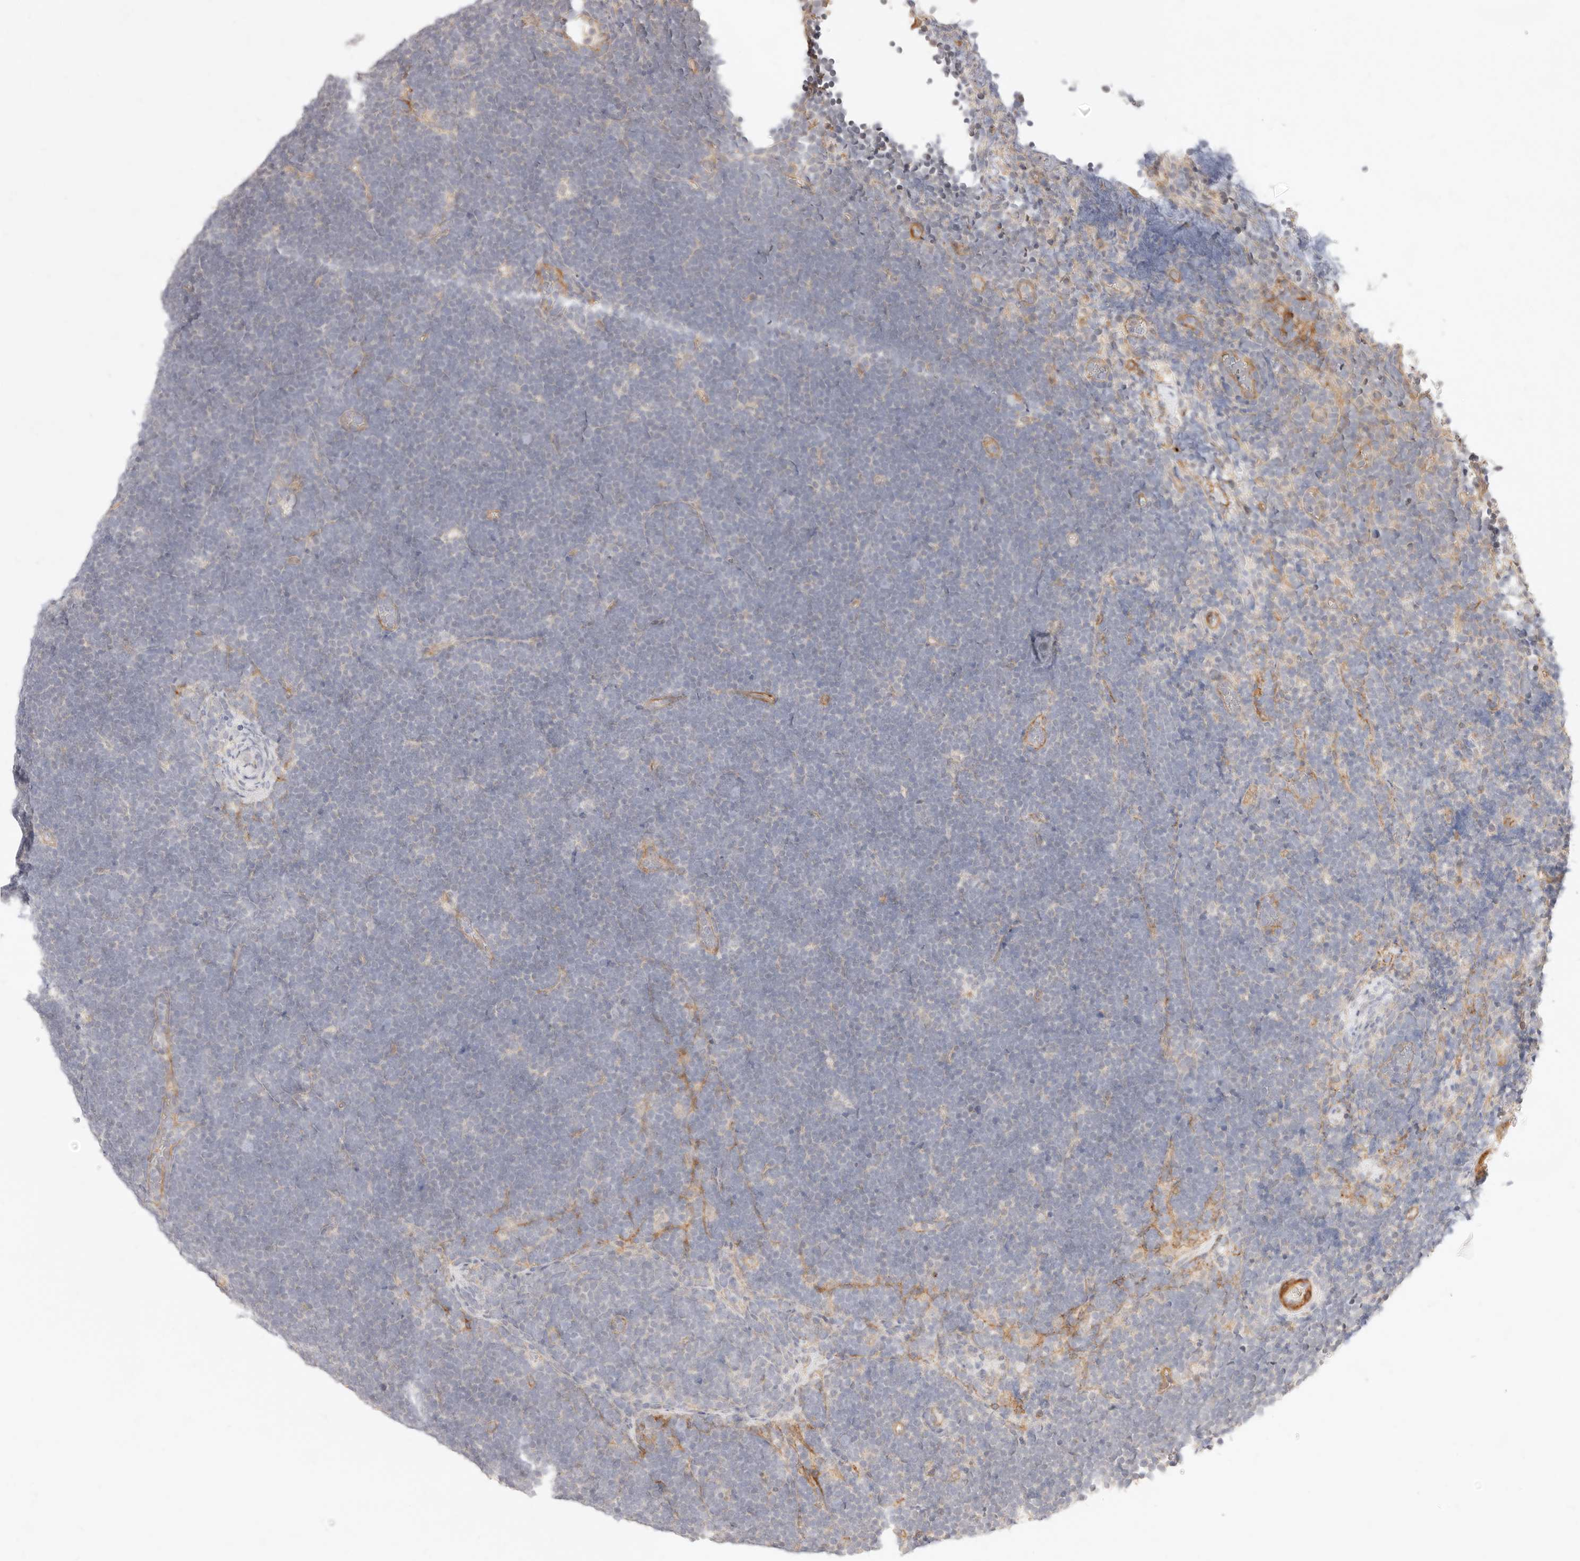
{"staining": {"intensity": "negative", "quantity": "none", "location": "none"}, "tissue": "lymphoma", "cell_type": "Tumor cells", "image_type": "cancer", "snomed": [{"axis": "morphology", "description": "Malignant lymphoma, non-Hodgkin's type, High grade"}, {"axis": "topography", "description": "Lymph node"}], "caption": "Malignant lymphoma, non-Hodgkin's type (high-grade) was stained to show a protein in brown. There is no significant expression in tumor cells.", "gene": "UBXN10", "patient": {"sex": "male", "age": 13}}